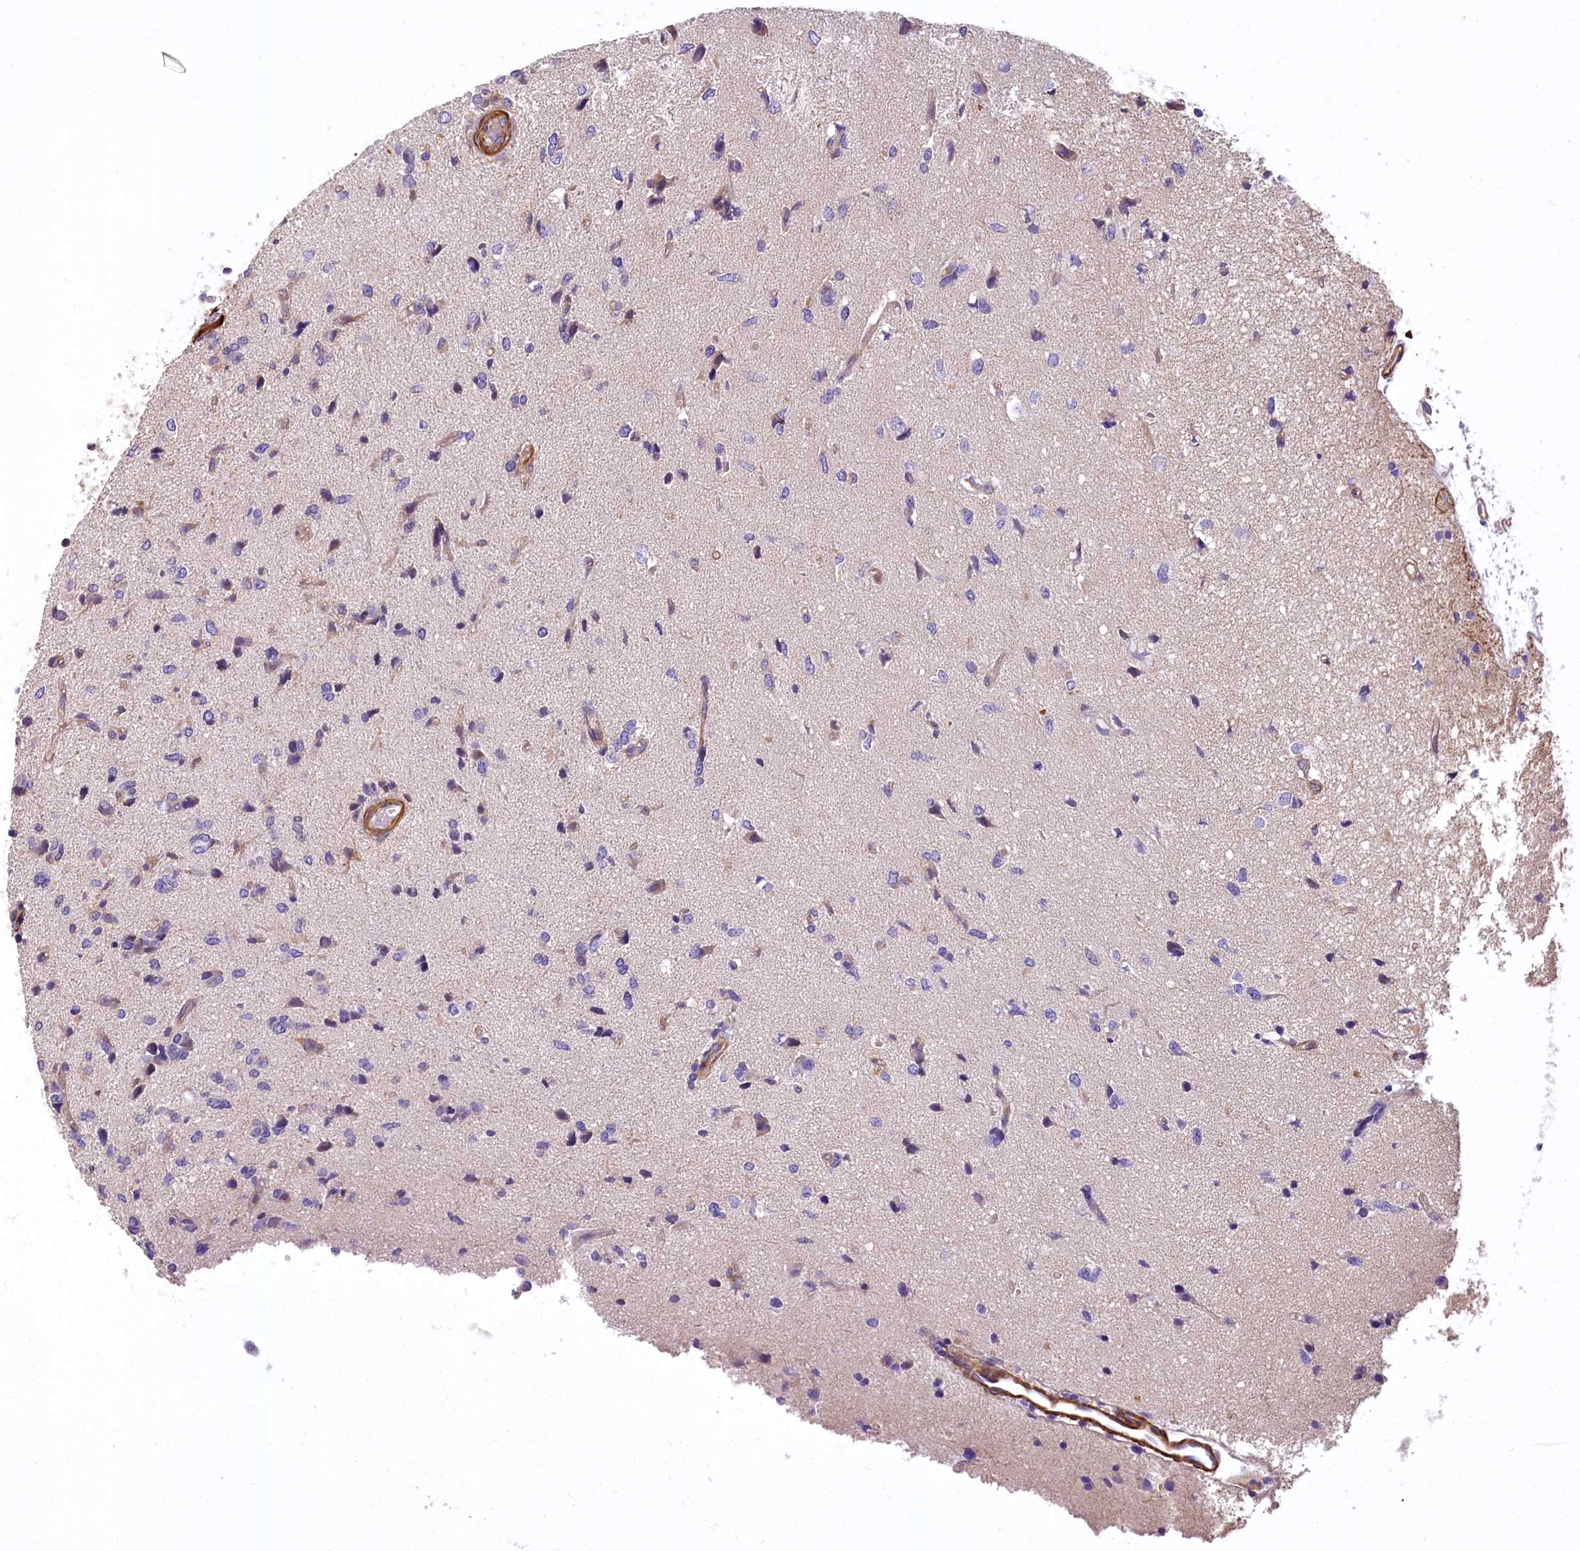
{"staining": {"intensity": "negative", "quantity": "none", "location": "none"}, "tissue": "glioma", "cell_type": "Tumor cells", "image_type": "cancer", "snomed": [{"axis": "morphology", "description": "Glioma, malignant, High grade"}, {"axis": "topography", "description": "Brain"}], "caption": "Glioma was stained to show a protein in brown. There is no significant staining in tumor cells.", "gene": "DPP3", "patient": {"sex": "female", "age": 59}}